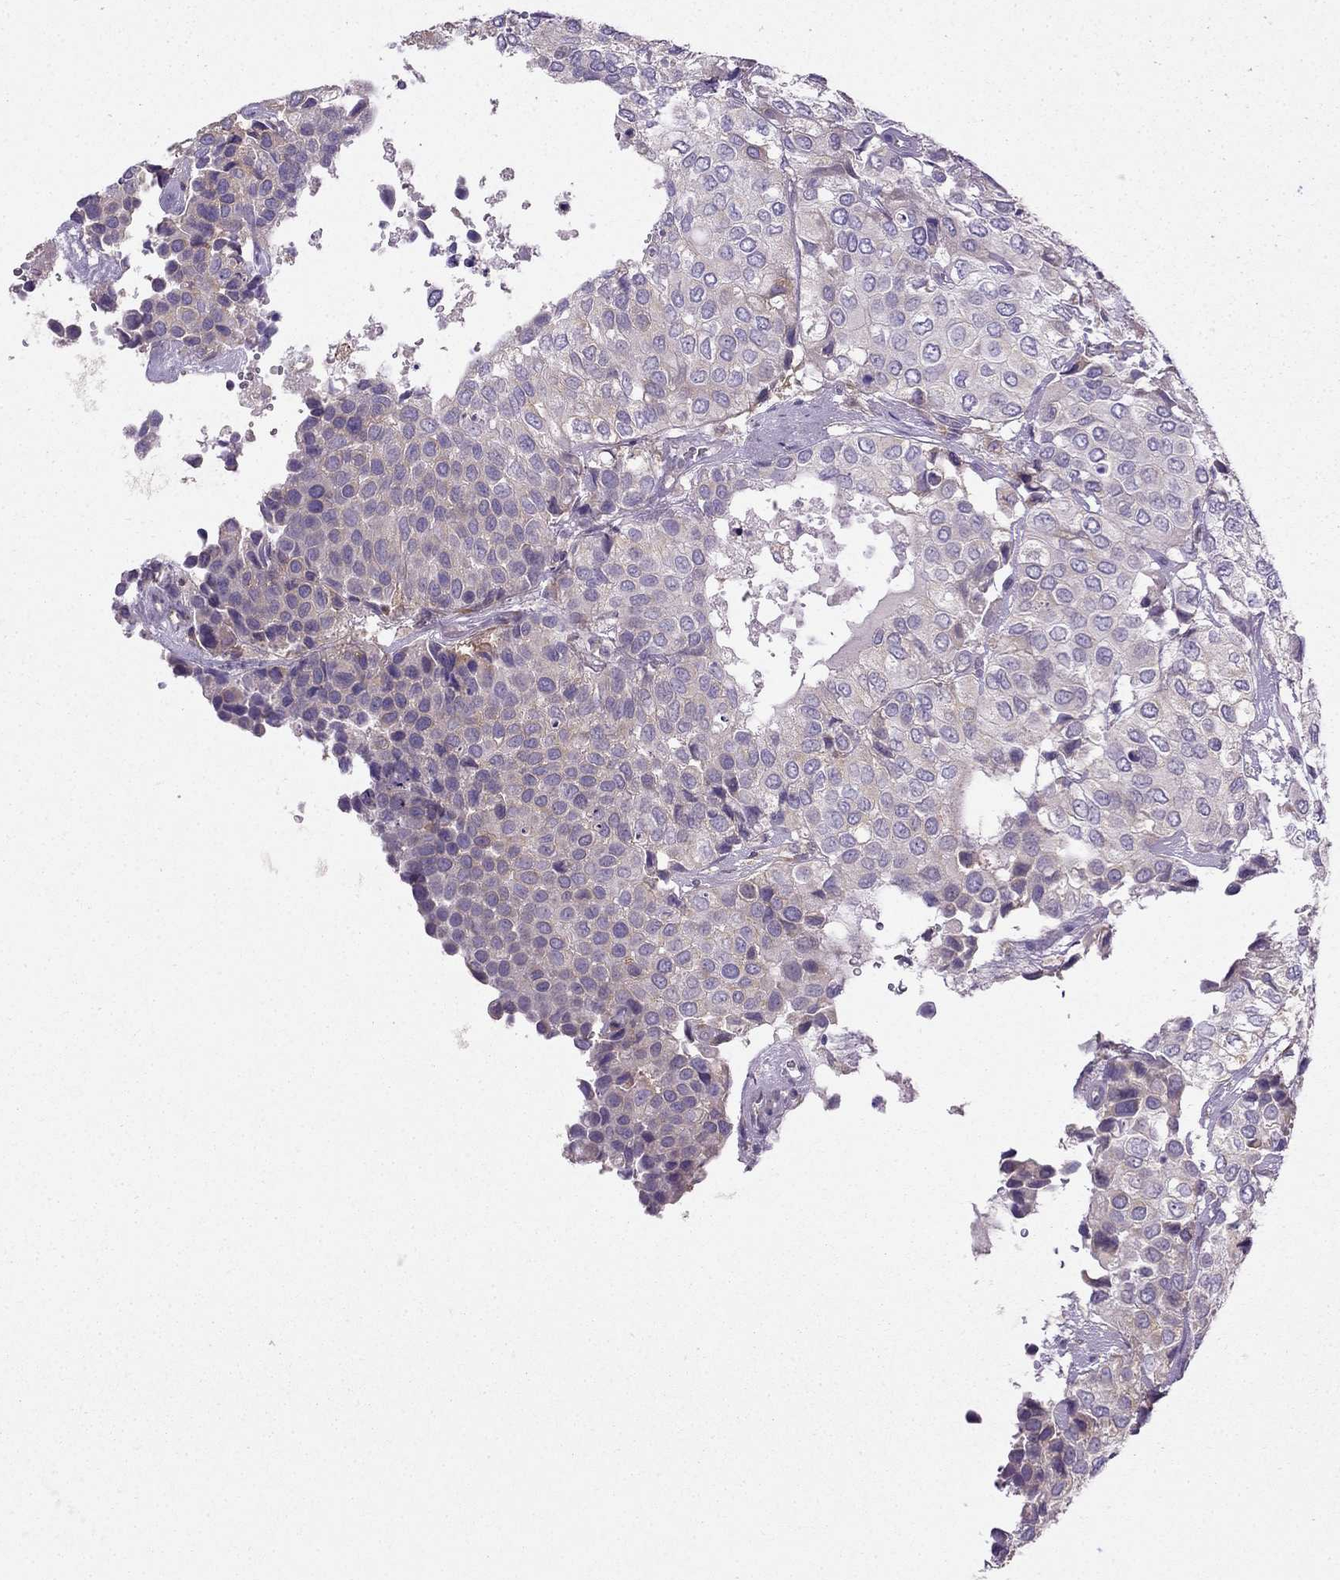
{"staining": {"intensity": "weak", "quantity": "<25%", "location": "cytoplasmic/membranous"}, "tissue": "urothelial cancer", "cell_type": "Tumor cells", "image_type": "cancer", "snomed": [{"axis": "morphology", "description": "Urothelial carcinoma, High grade"}, {"axis": "topography", "description": "Urinary bladder"}], "caption": "Photomicrograph shows no protein staining in tumor cells of urothelial cancer tissue. (Immunohistochemistry, brightfield microscopy, high magnification).", "gene": "LONRF2", "patient": {"sex": "male", "age": 73}}